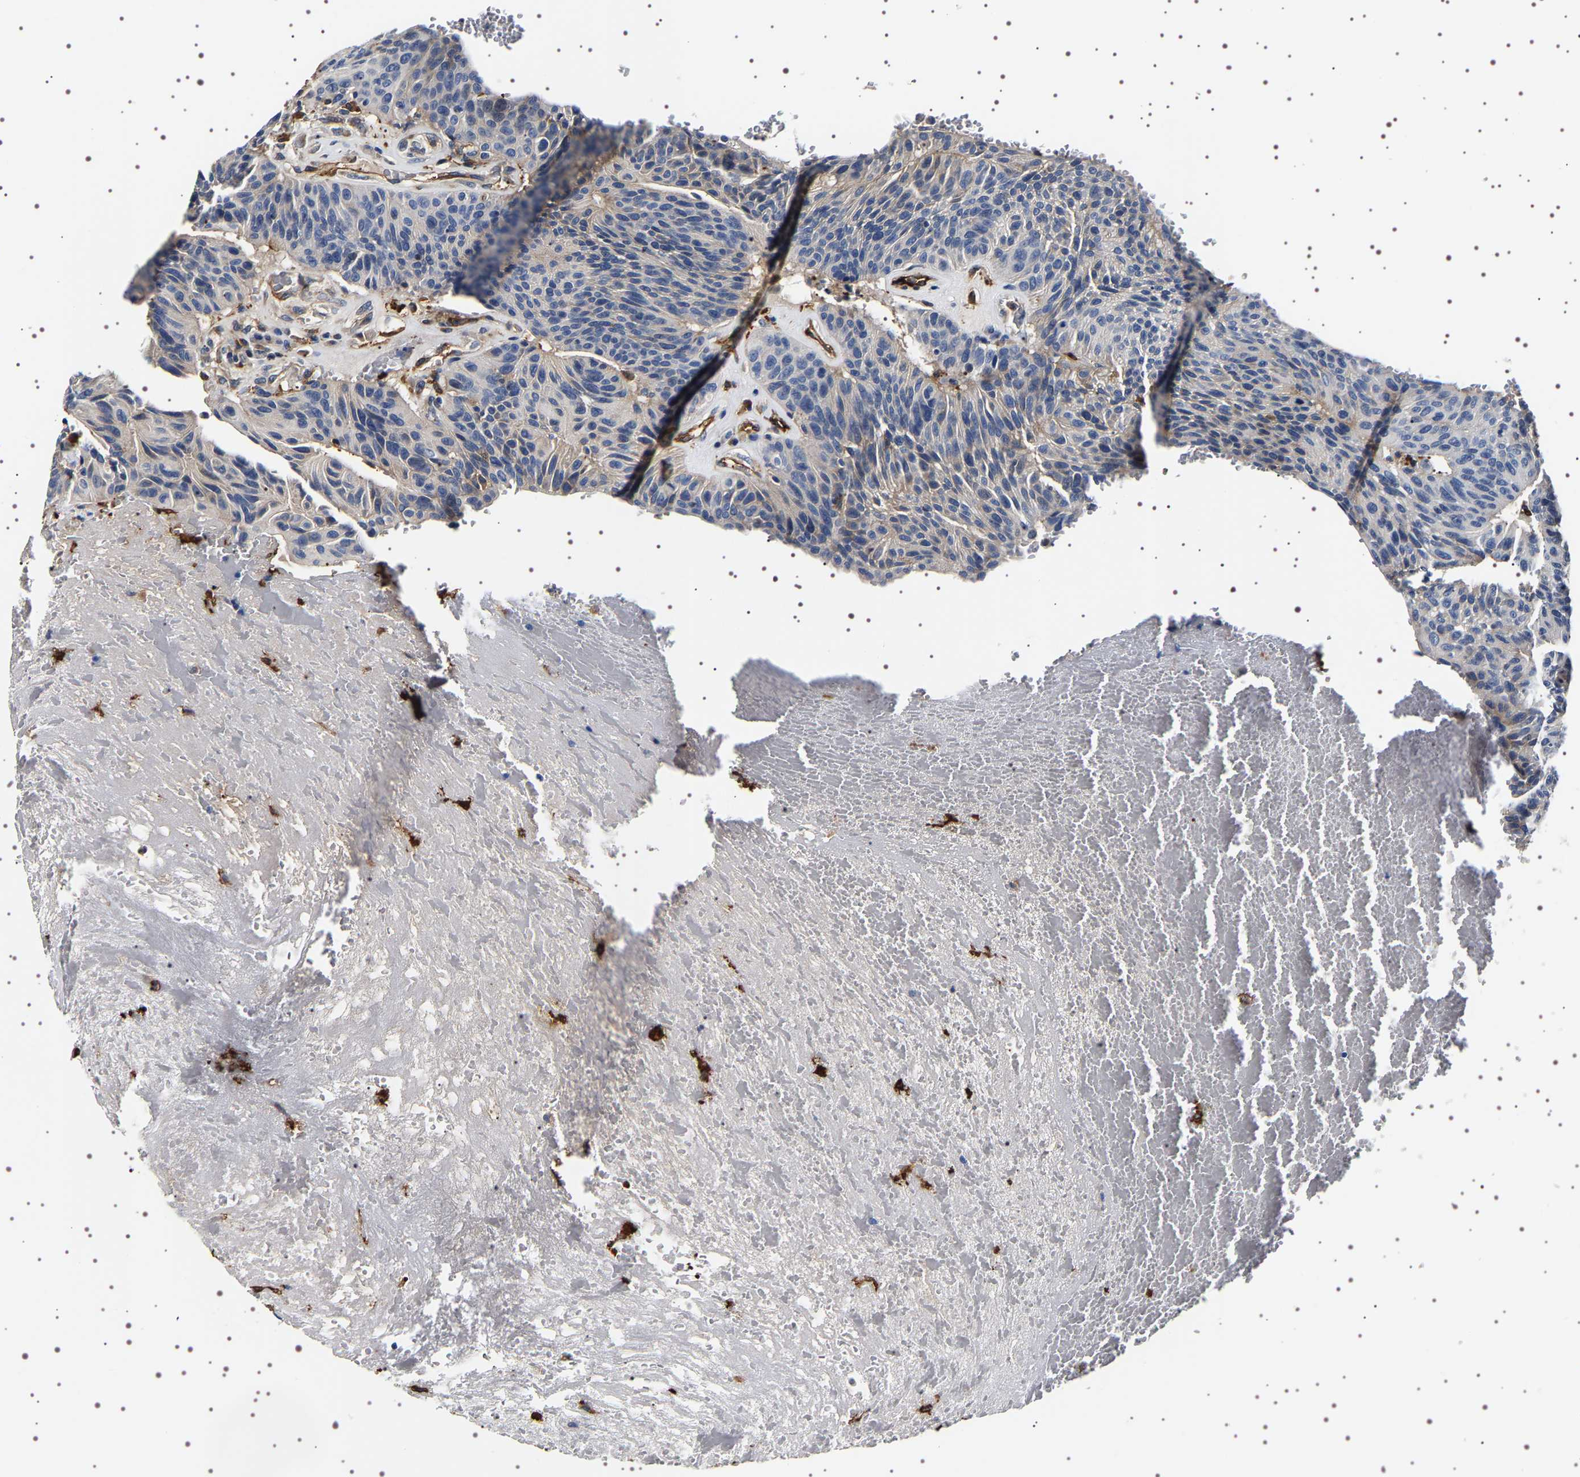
{"staining": {"intensity": "weak", "quantity": "<25%", "location": "cytoplasmic/membranous"}, "tissue": "urothelial cancer", "cell_type": "Tumor cells", "image_type": "cancer", "snomed": [{"axis": "morphology", "description": "Urothelial carcinoma, High grade"}, {"axis": "topography", "description": "Urinary bladder"}], "caption": "Tumor cells are negative for brown protein staining in high-grade urothelial carcinoma.", "gene": "ALPL", "patient": {"sex": "male", "age": 66}}